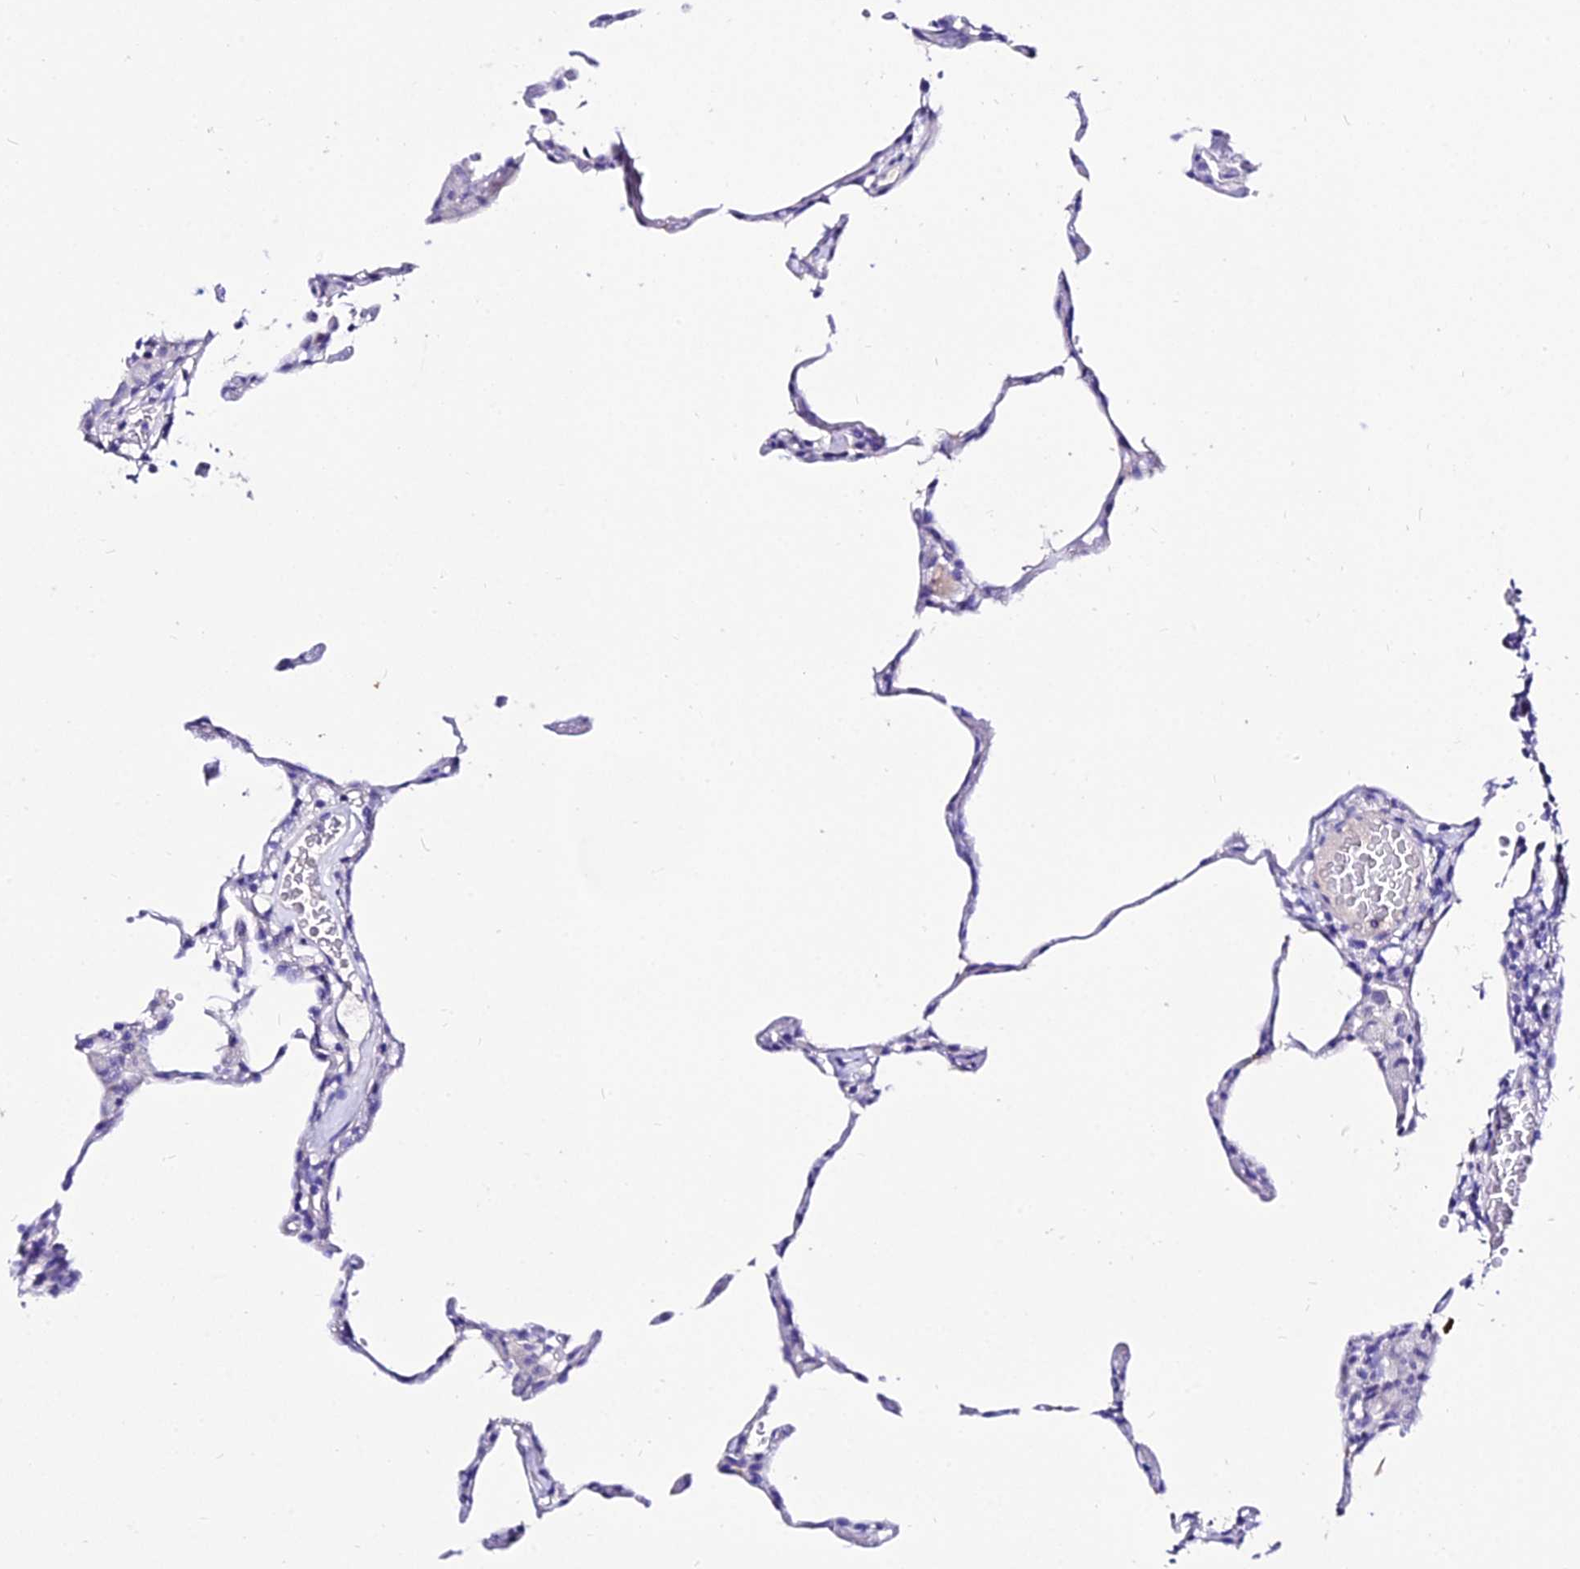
{"staining": {"intensity": "negative", "quantity": "none", "location": "none"}, "tissue": "lung", "cell_type": "Alveolar cells", "image_type": "normal", "snomed": [{"axis": "morphology", "description": "Normal tissue, NOS"}, {"axis": "topography", "description": "Lung"}], "caption": "DAB immunohistochemical staining of normal lung shows no significant staining in alveolar cells.", "gene": "DEFB106A", "patient": {"sex": "female", "age": 57}}